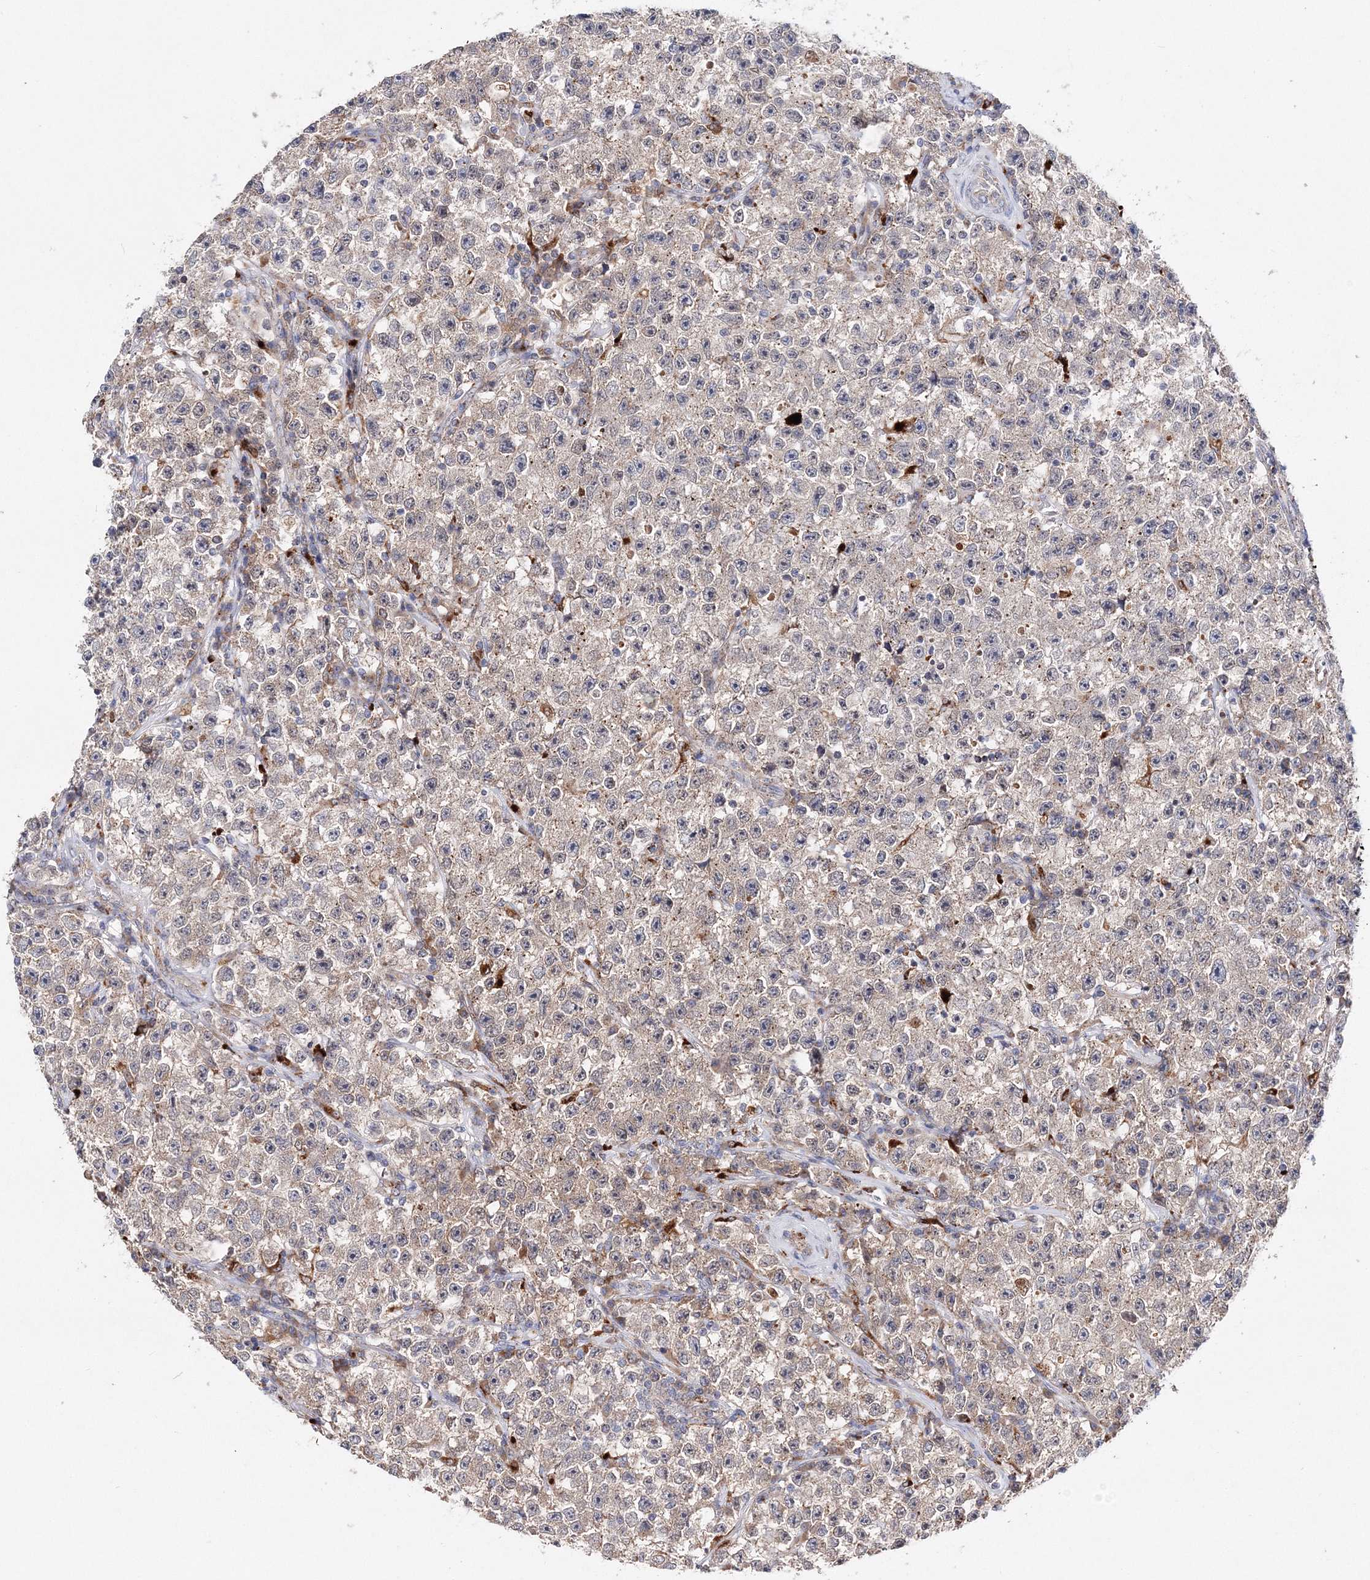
{"staining": {"intensity": "weak", "quantity": "25%-75%", "location": "cytoplasmic/membranous"}, "tissue": "testis cancer", "cell_type": "Tumor cells", "image_type": "cancer", "snomed": [{"axis": "morphology", "description": "Seminoma, NOS"}, {"axis": "topography", "description": "Testis"}], "caption": "A micrograph of testis seminoma stained for a protein demonstrates weak cytoplasmic/membranous brown staining in tumor cells.", "gene": "C3orf38", "patient": {"sex": "male", "age": 22}}